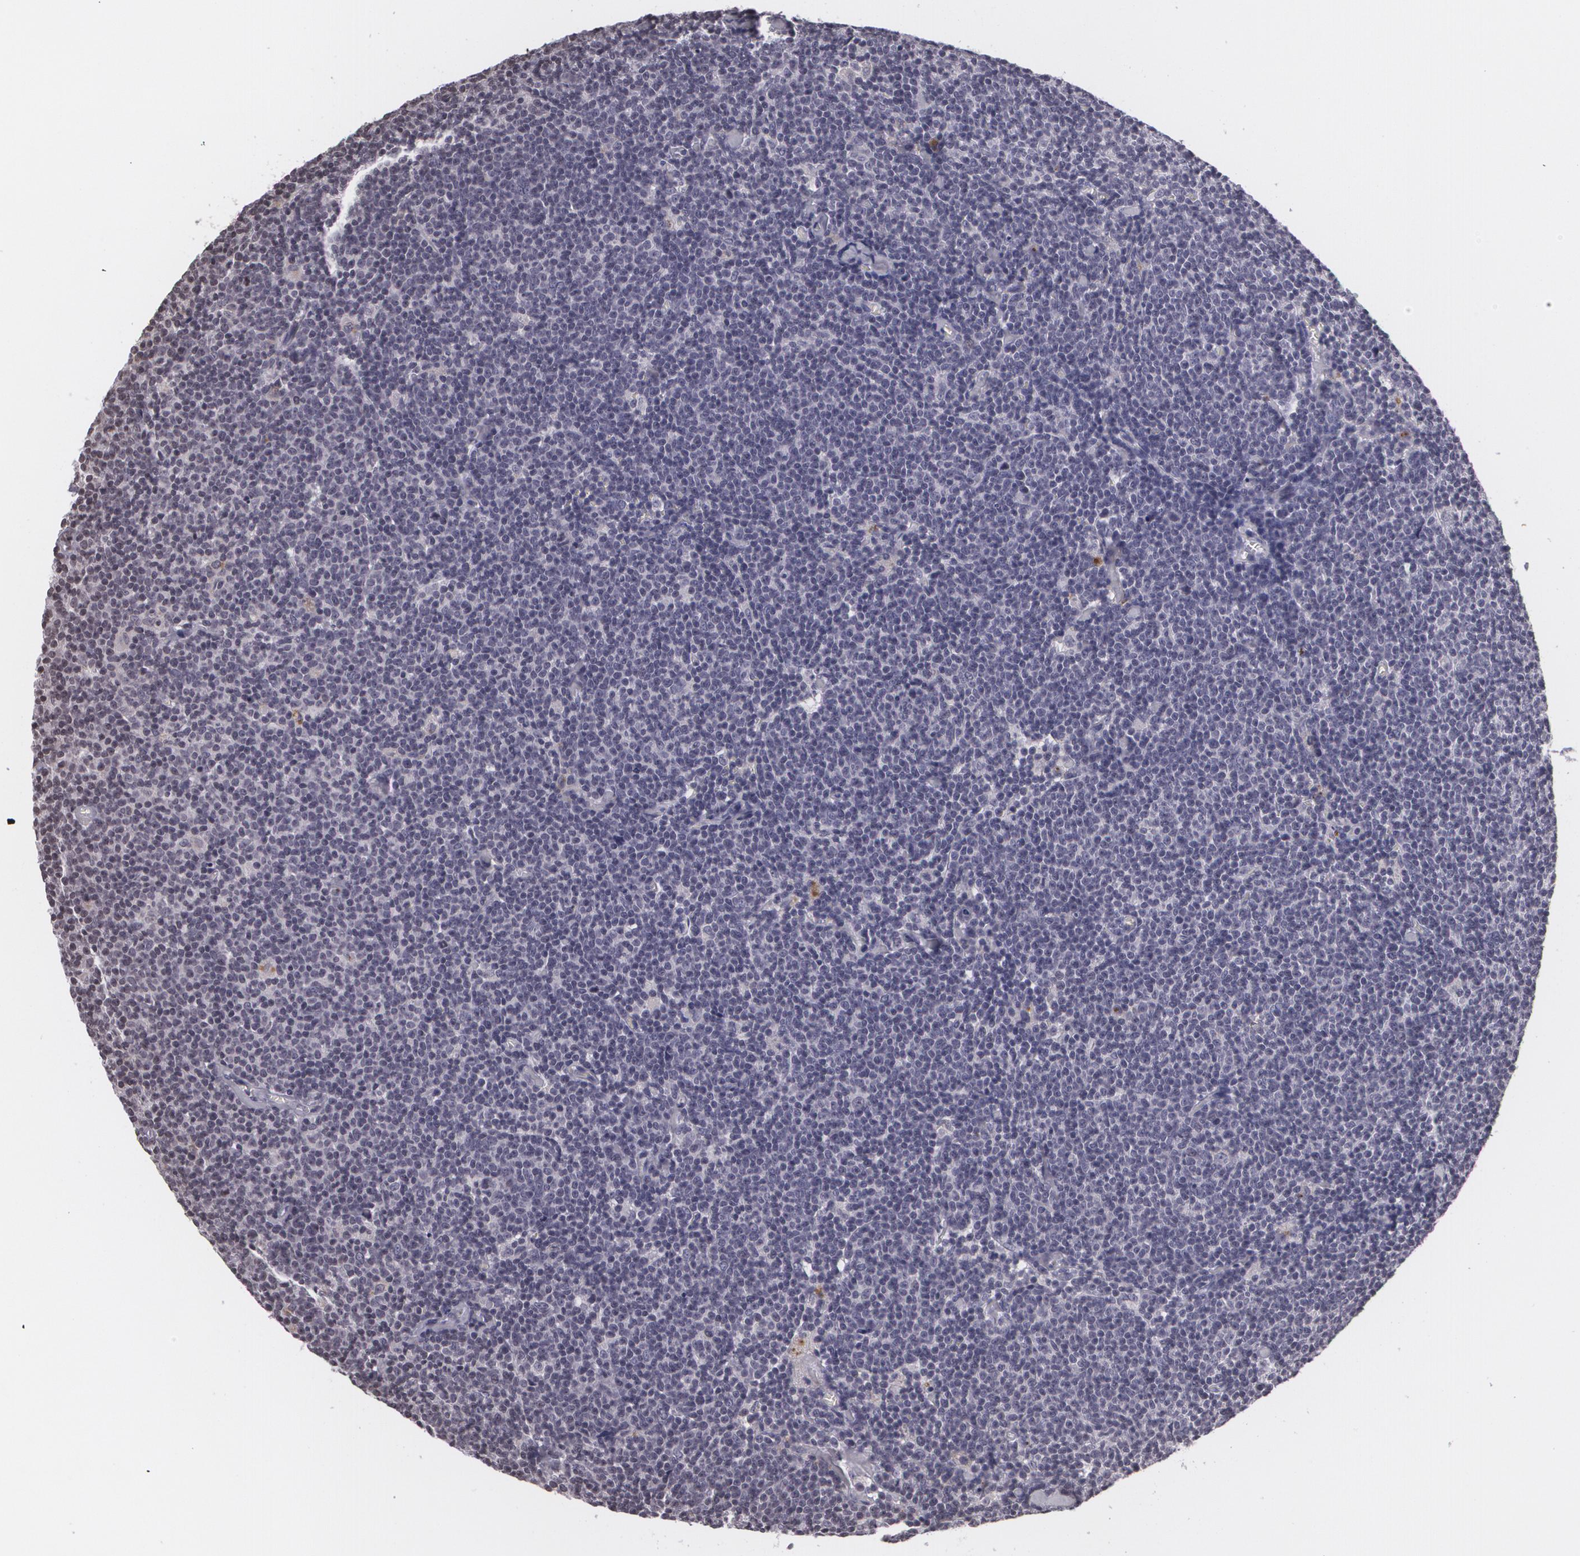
{"staining": {"intensity": "negative", "quantity": "none", "location": "none"}, "tissue": "lymphoma", "cell_type": "Tumor cells", "image_type": "cancer", "snomed": [{"axis": "morphology", "description": "Malignant lymphoma, non-Hodgkin's type, Low grade"}, {"axis": "topography", "description": "Lymph node"}], "caption": "DAB (3,3'-diaminobenzidine) immunohistochemical staining of malignant lymphoma, non-Hodgkin's type (low-grade) demonstrates no significant staining in tumor cells. (Immunohistochemistry, brightfield microscopy, high magnification).", "gene": "MUC1", "patient": {"sex": "male", "age": 65}}